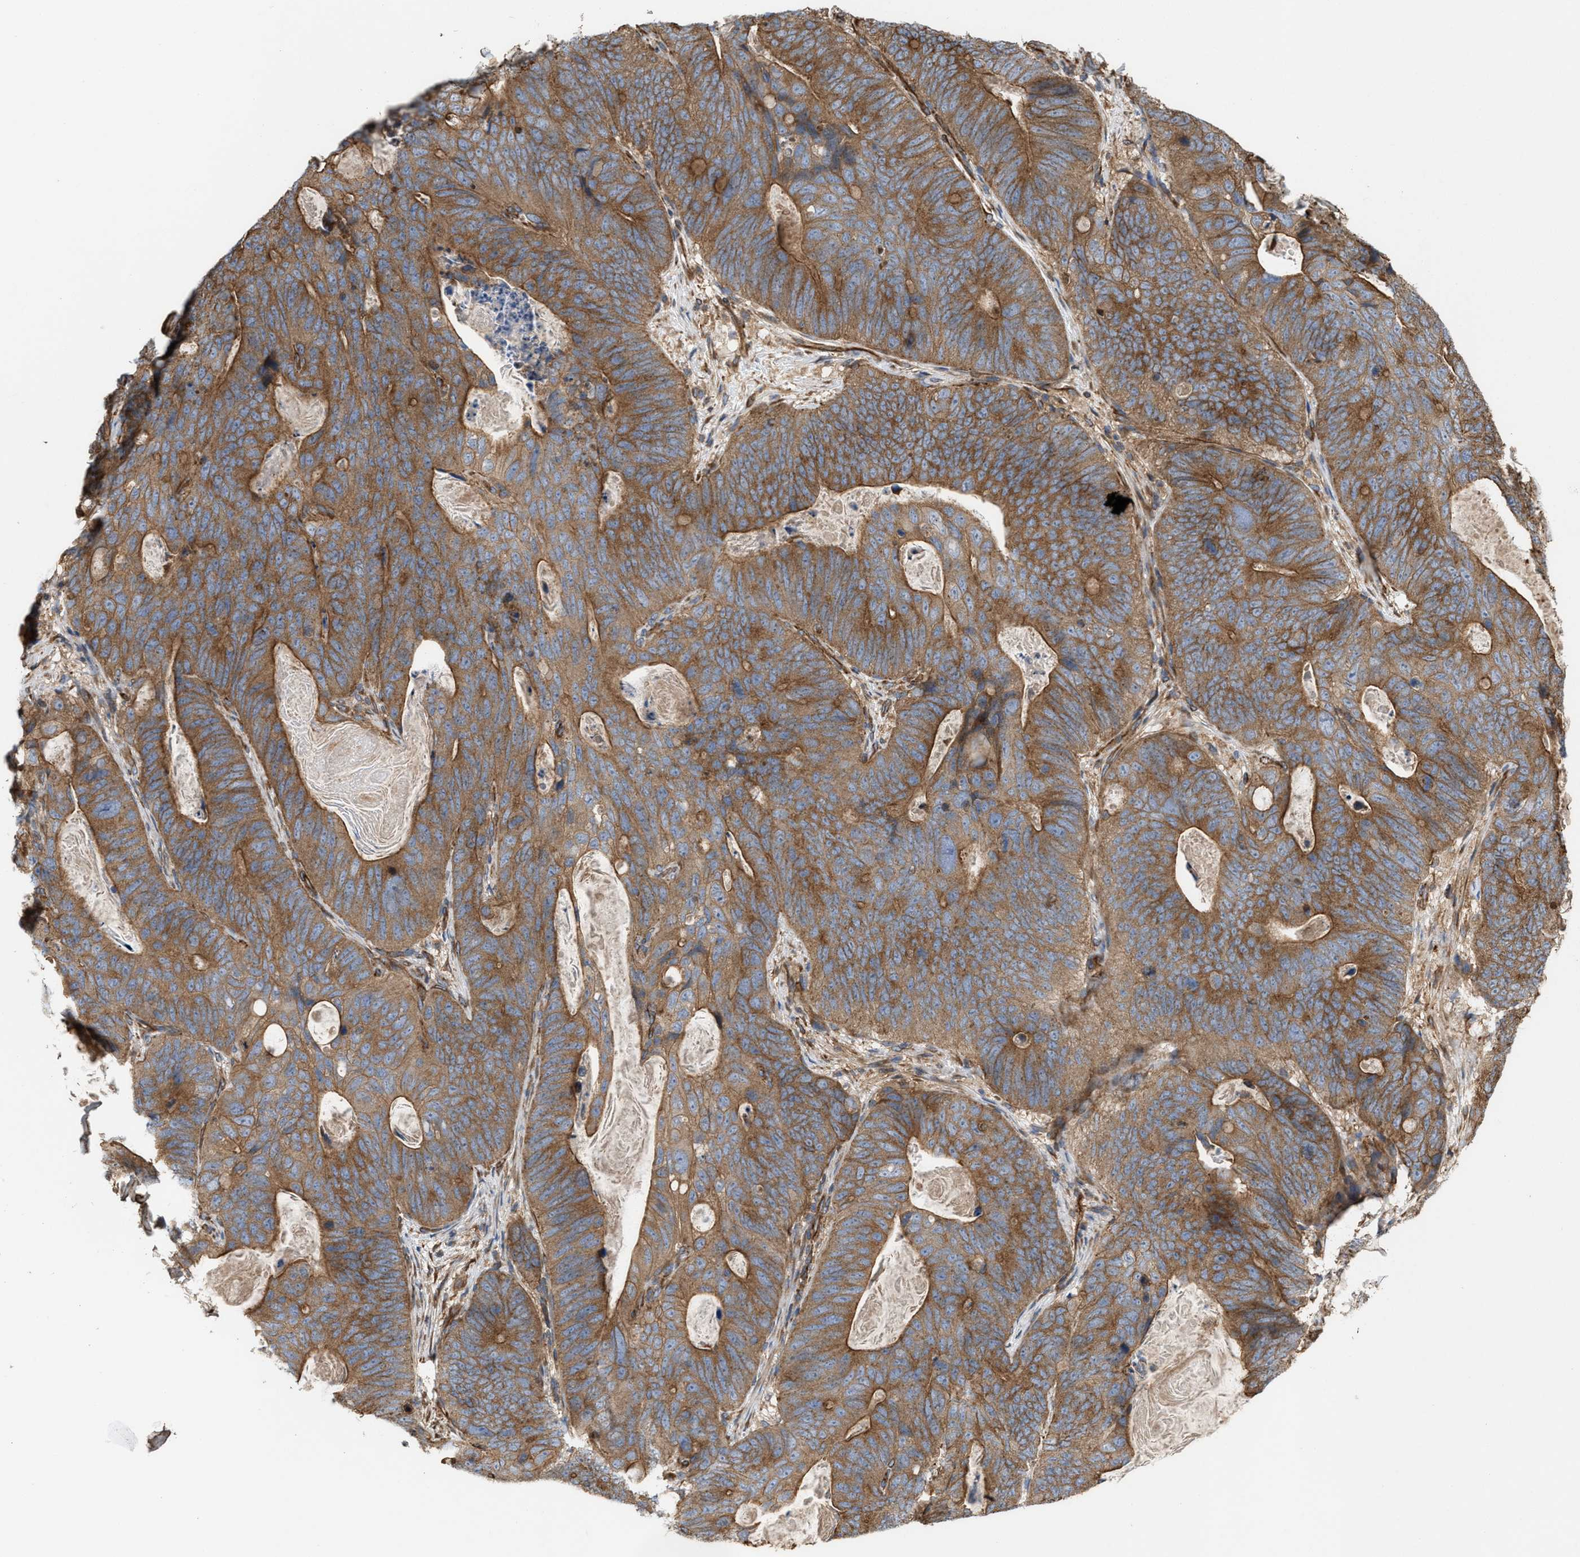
{"staining": {"intensity": "moderate", "quantity": ">75%", "location": "cytoplasmic/membranous"}, "tissue": "stomach cancer", "cell_type": "Tumor cells", "image_type": "cancer", "snomed": [{"axis": "morphology", "description": "Normal tissue, NOS"}, {"axis": "morphology", "description": "Adenocarcinoma, NOS"}, {"axis": "topography", "description": "Stomach"}], "caption": "Adenocarcinoma (stomach) stained with DAB (3,3'-diaminobenzidine) immunohistochemistry reveals medium levels of moderate cytoplasmic/membranous positivity in about >75% of tumor cells.", "gene": "EPS15L1", "patient": {"sex": "female", "age": 89}}